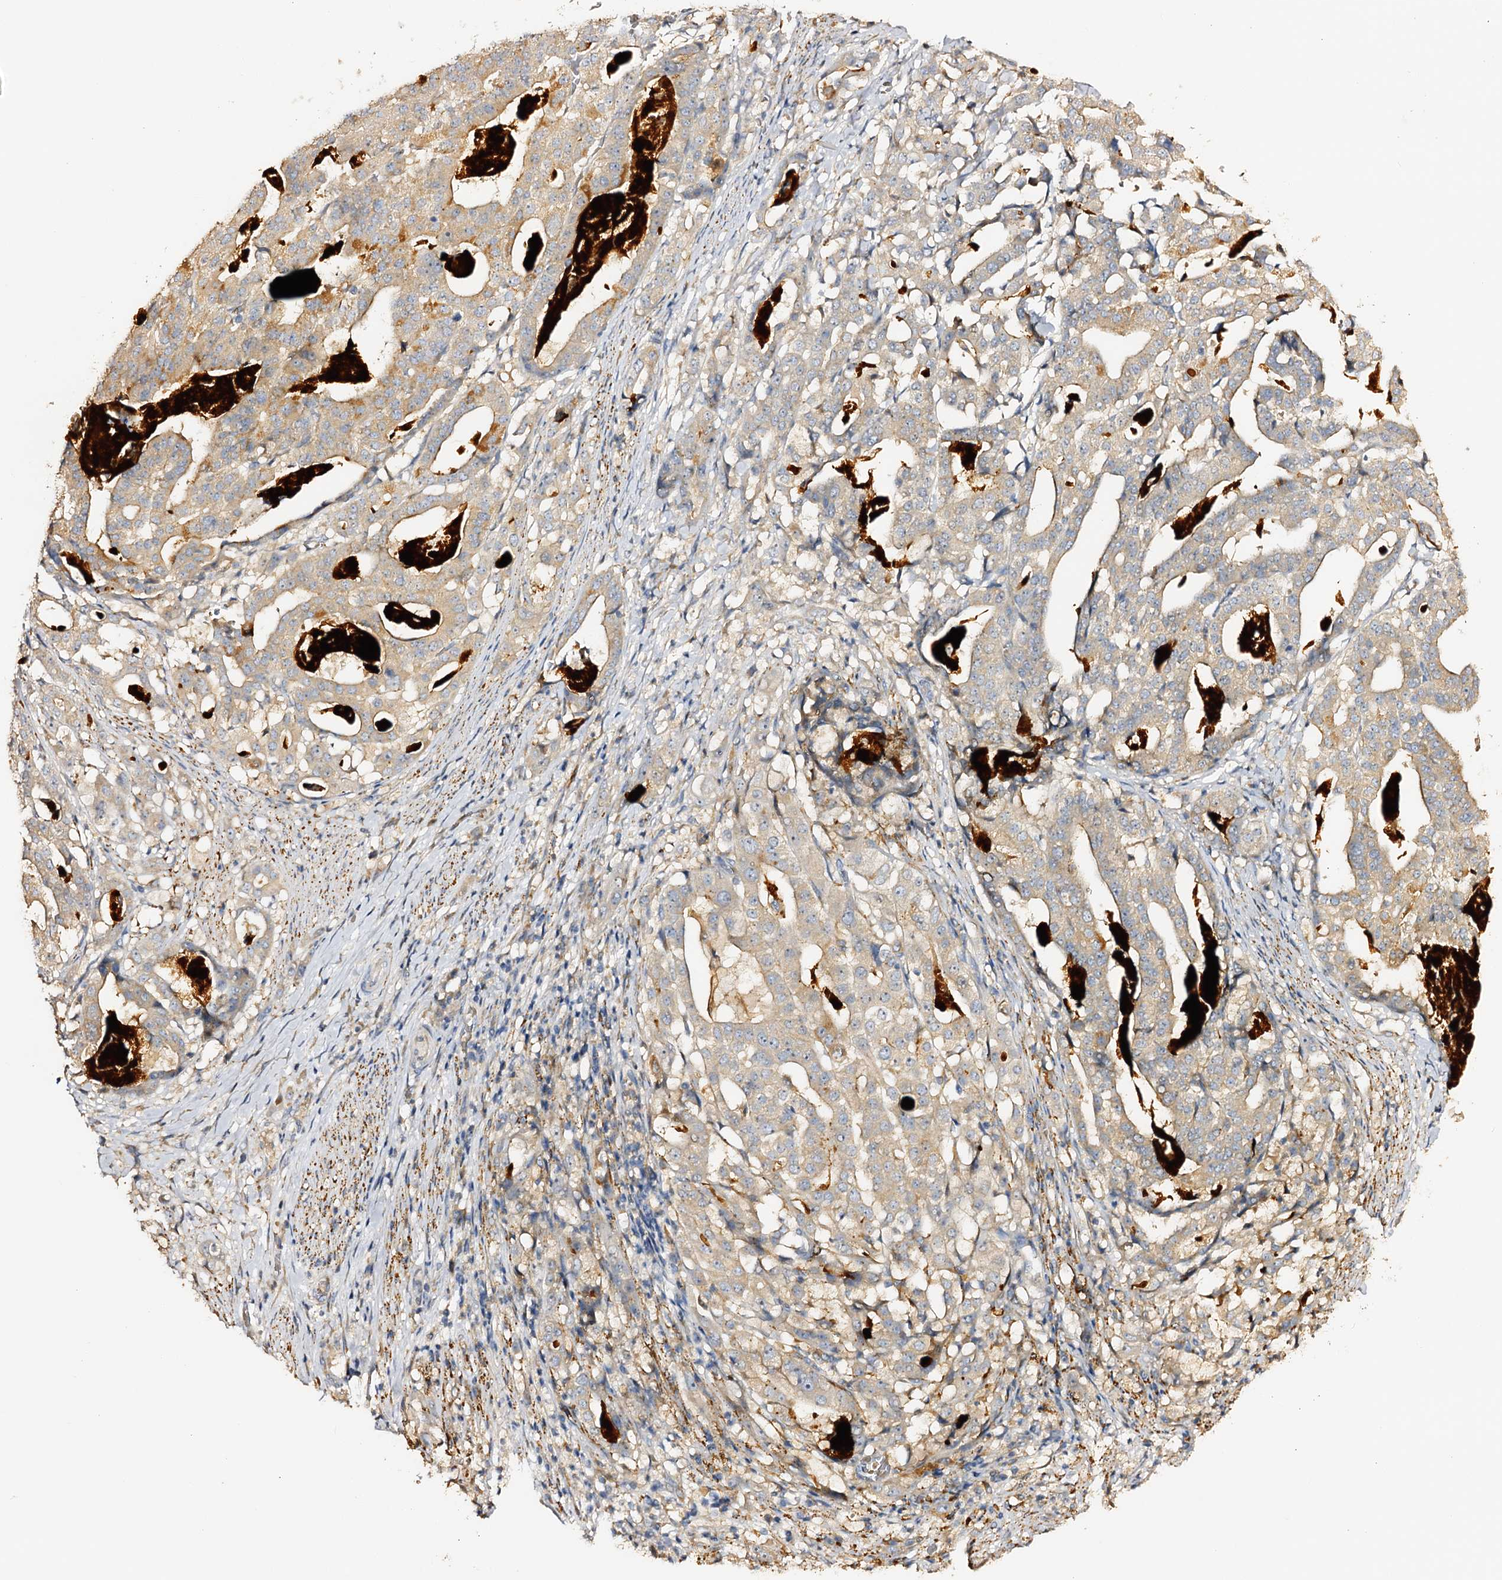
{"staining": {"intensity": "weak", "quantity": "25%-75%", "location": "cytoplasmic/membranous"}, "tissue": "stomach cancer", "cell_type": "Tumor cells", "image_type": "cancer", "snomed": [{"axis": "morphology", "description": "Adenocarcinoma, NOS"}, {"axis": "topography", "description": "Stomach"}], "caption": "Stomach adenocarcinoma tissue reveals weak cytoplasmic/membranous positivity in approximately 25%-75% of tumor cells, visualized by immunohistochemistry. The protein of interest is shown in brown color, while the nuclei are stained blue.", "gene": "DMXL2", "patient": {"sex": "male", "age": 48}}